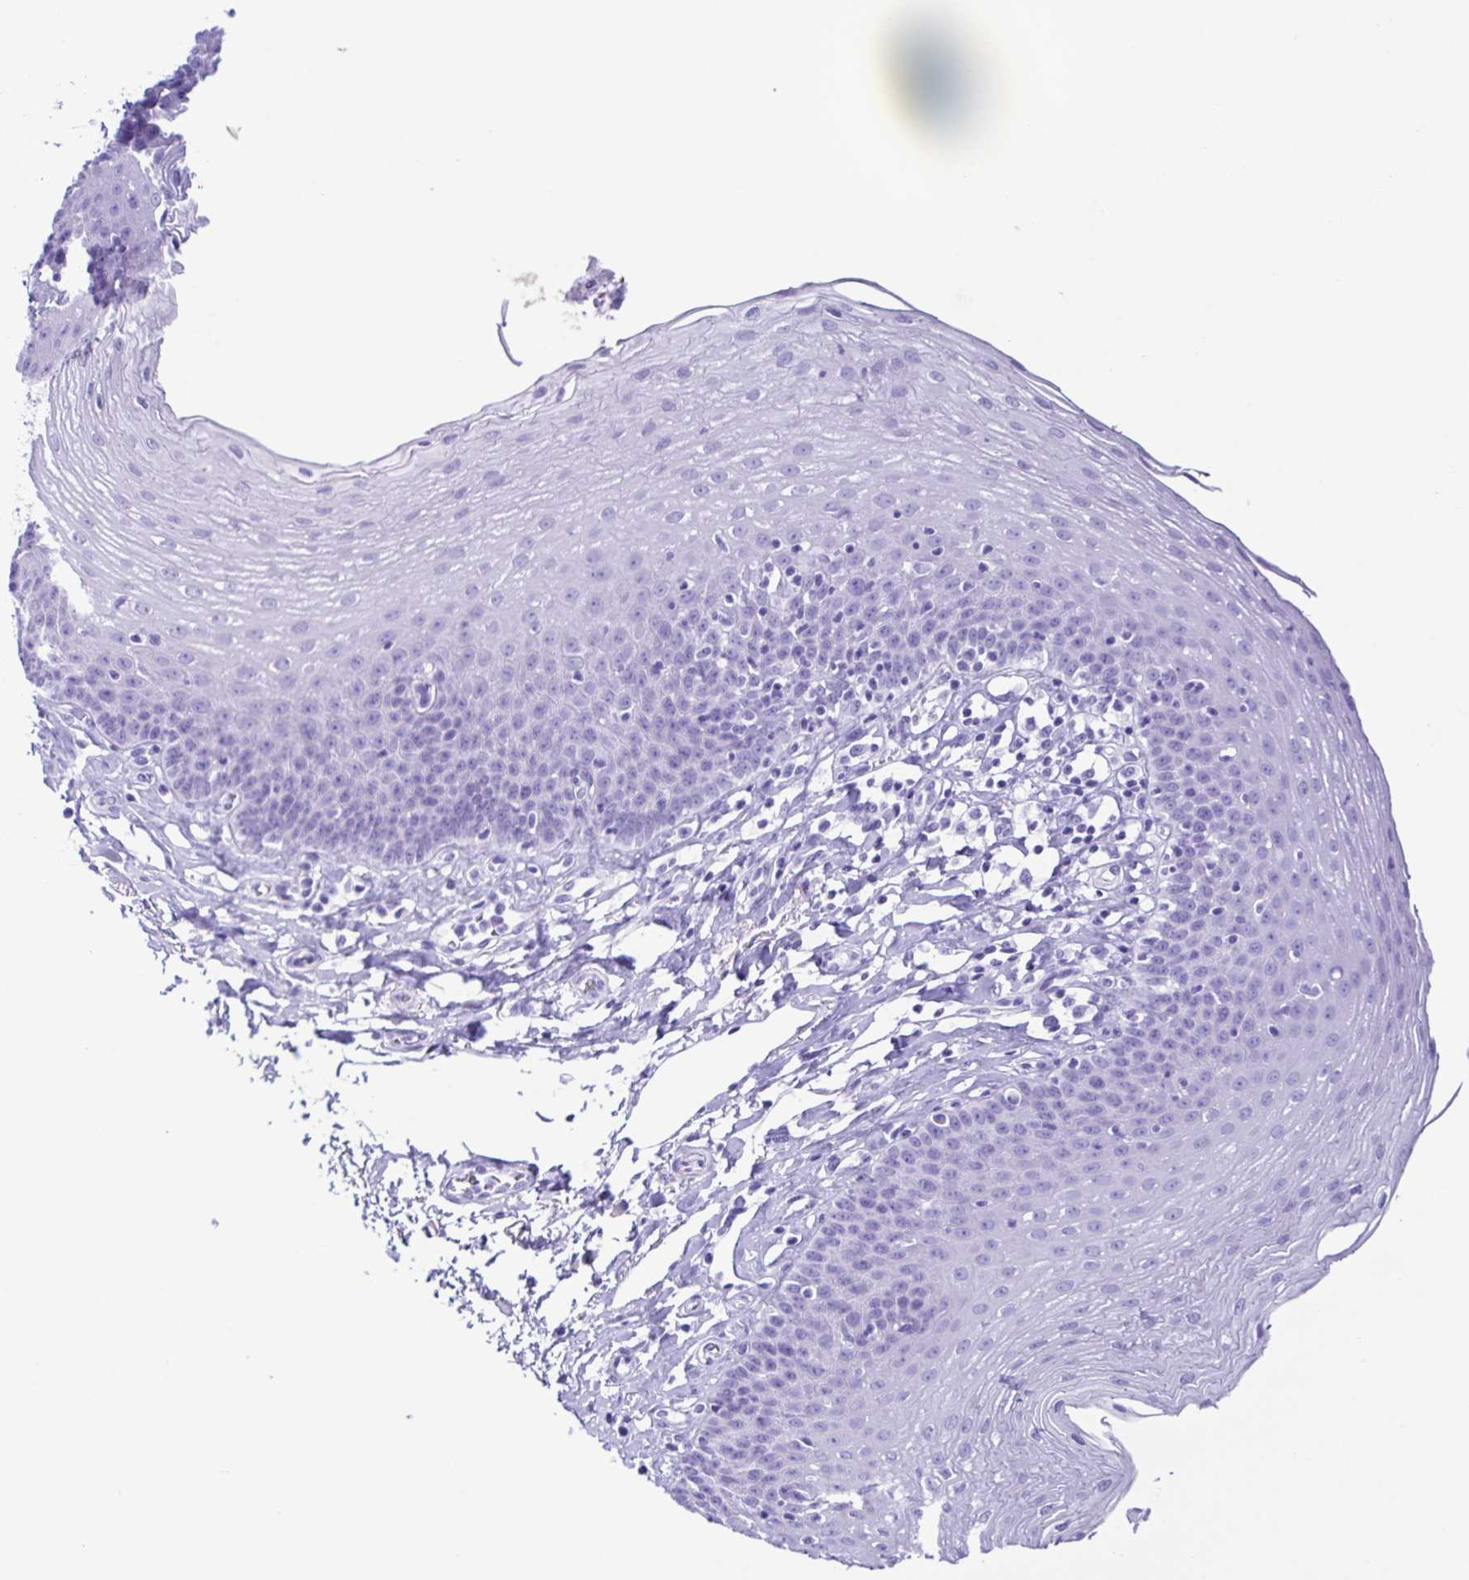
{"staining": {"intensity": "negative", "quantity": "none", "location": "none"}, "tissue": "esophagus", "cell_type": "Squamous epithelial cells", "image_type": "normal", "snomed": [{"axis": "morphology", "description": "Normal tissue, NOS"}, {"axis": "topography", "description": "Esophagus"}], "caption": "Immunohistochemistry (IHC) of benign human esophagus shows no staining in squamous epithelial cells.", "gene": "ERP27", "patient": {"sex": "female", "age": 81}}